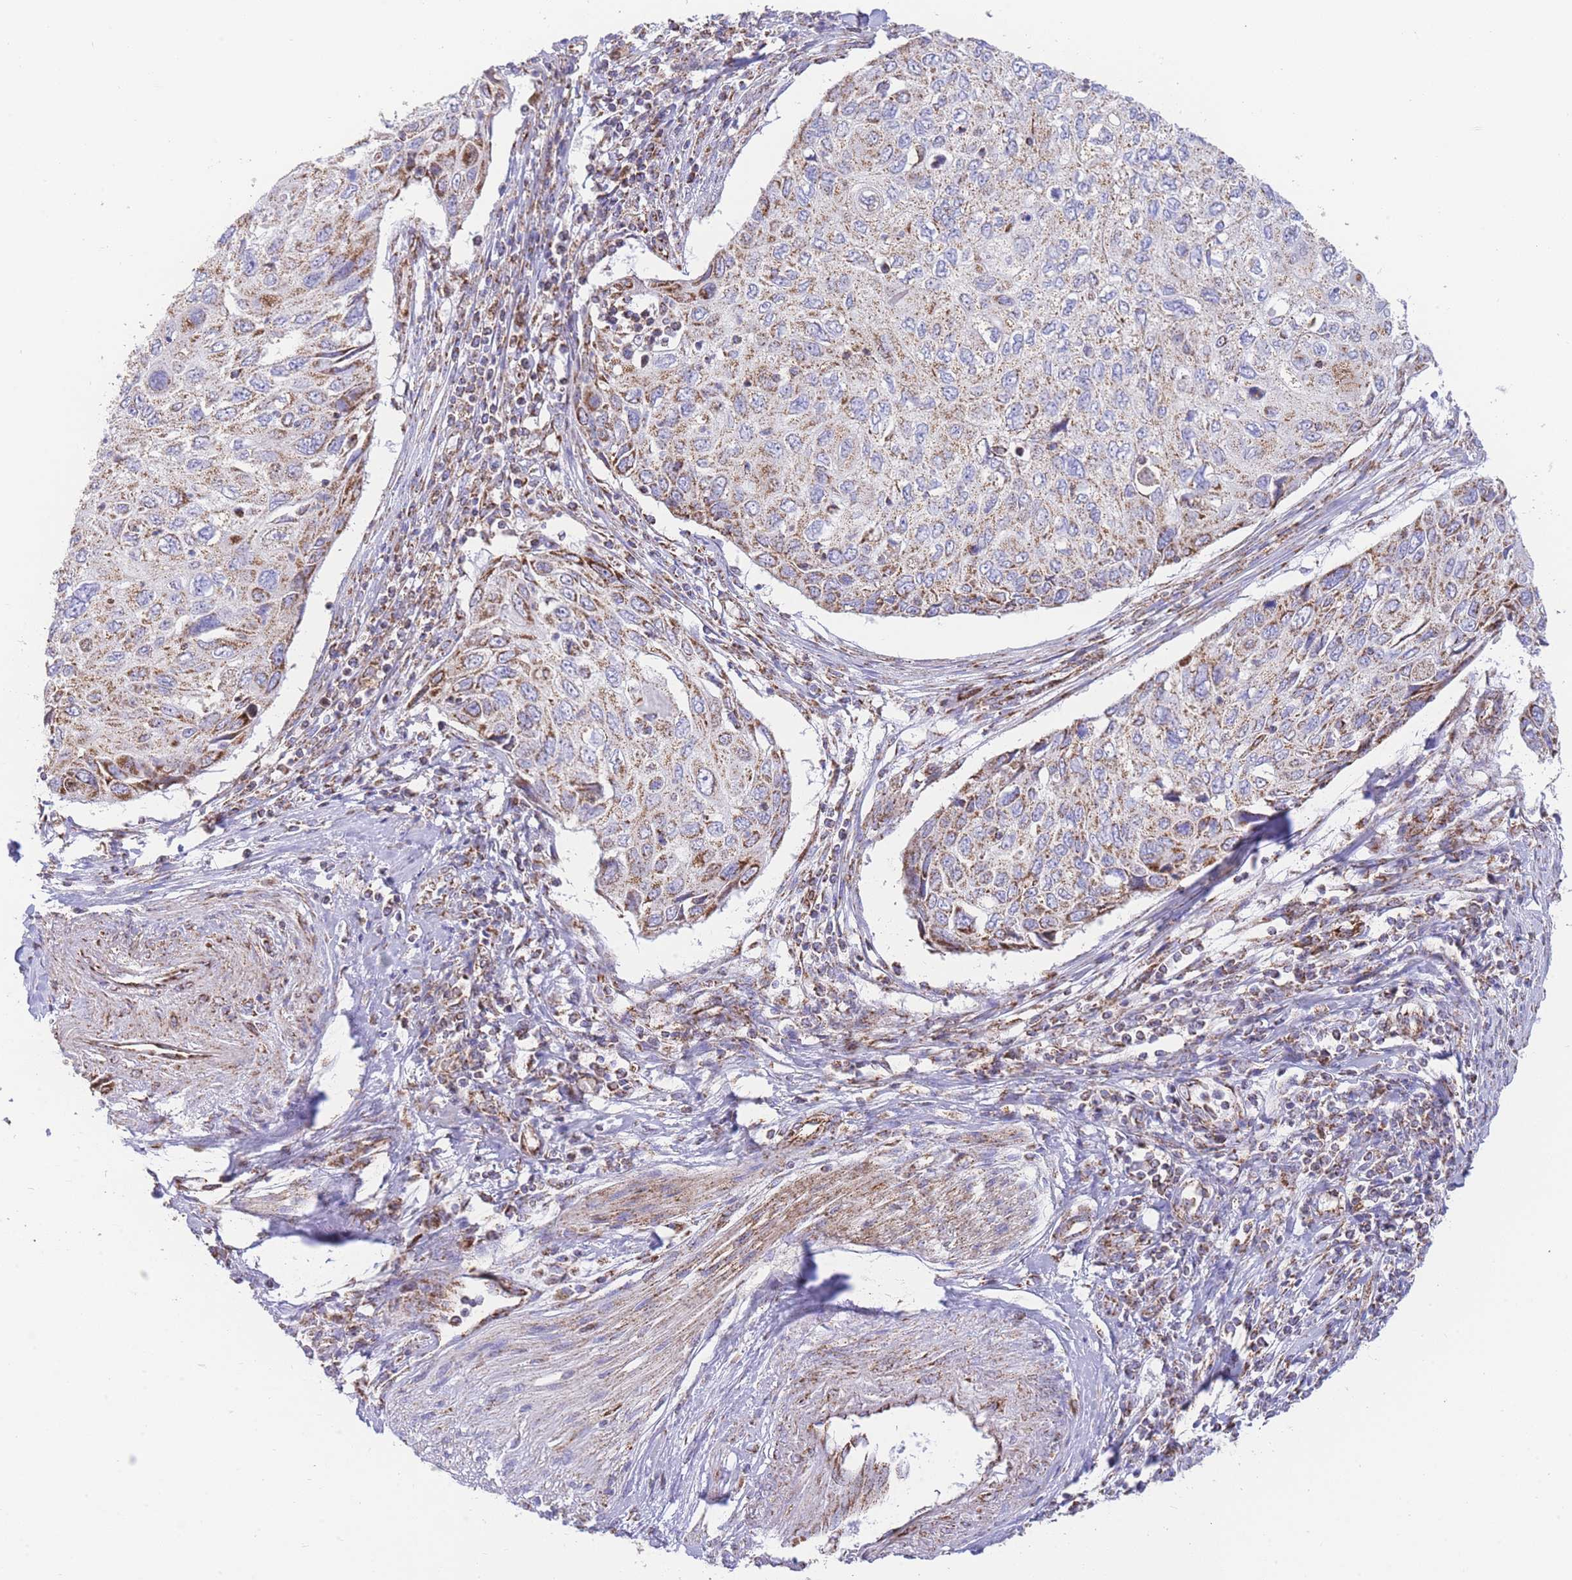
{"staining": {"intensity": "moderate", "quantity": ">75%", "location": "cytoplasmic/membranous"}, "tissue": "cervical cancer", "cell_type": "Tumor cells", "image_type": "cancer", "snomed": [{"axis": "morphology", "description": "Squamous cell carcinoma, NOS"}, {"axis": "topography", "description": "Cervix"}], "caption": "A medium amount of moderate cytoplasmic/membranous staining is identified in approximately >75% of tumor cells in cervical cancer tissue.", "gene": "GSTM1", "patient": {"sex": "female", "age": 70}}